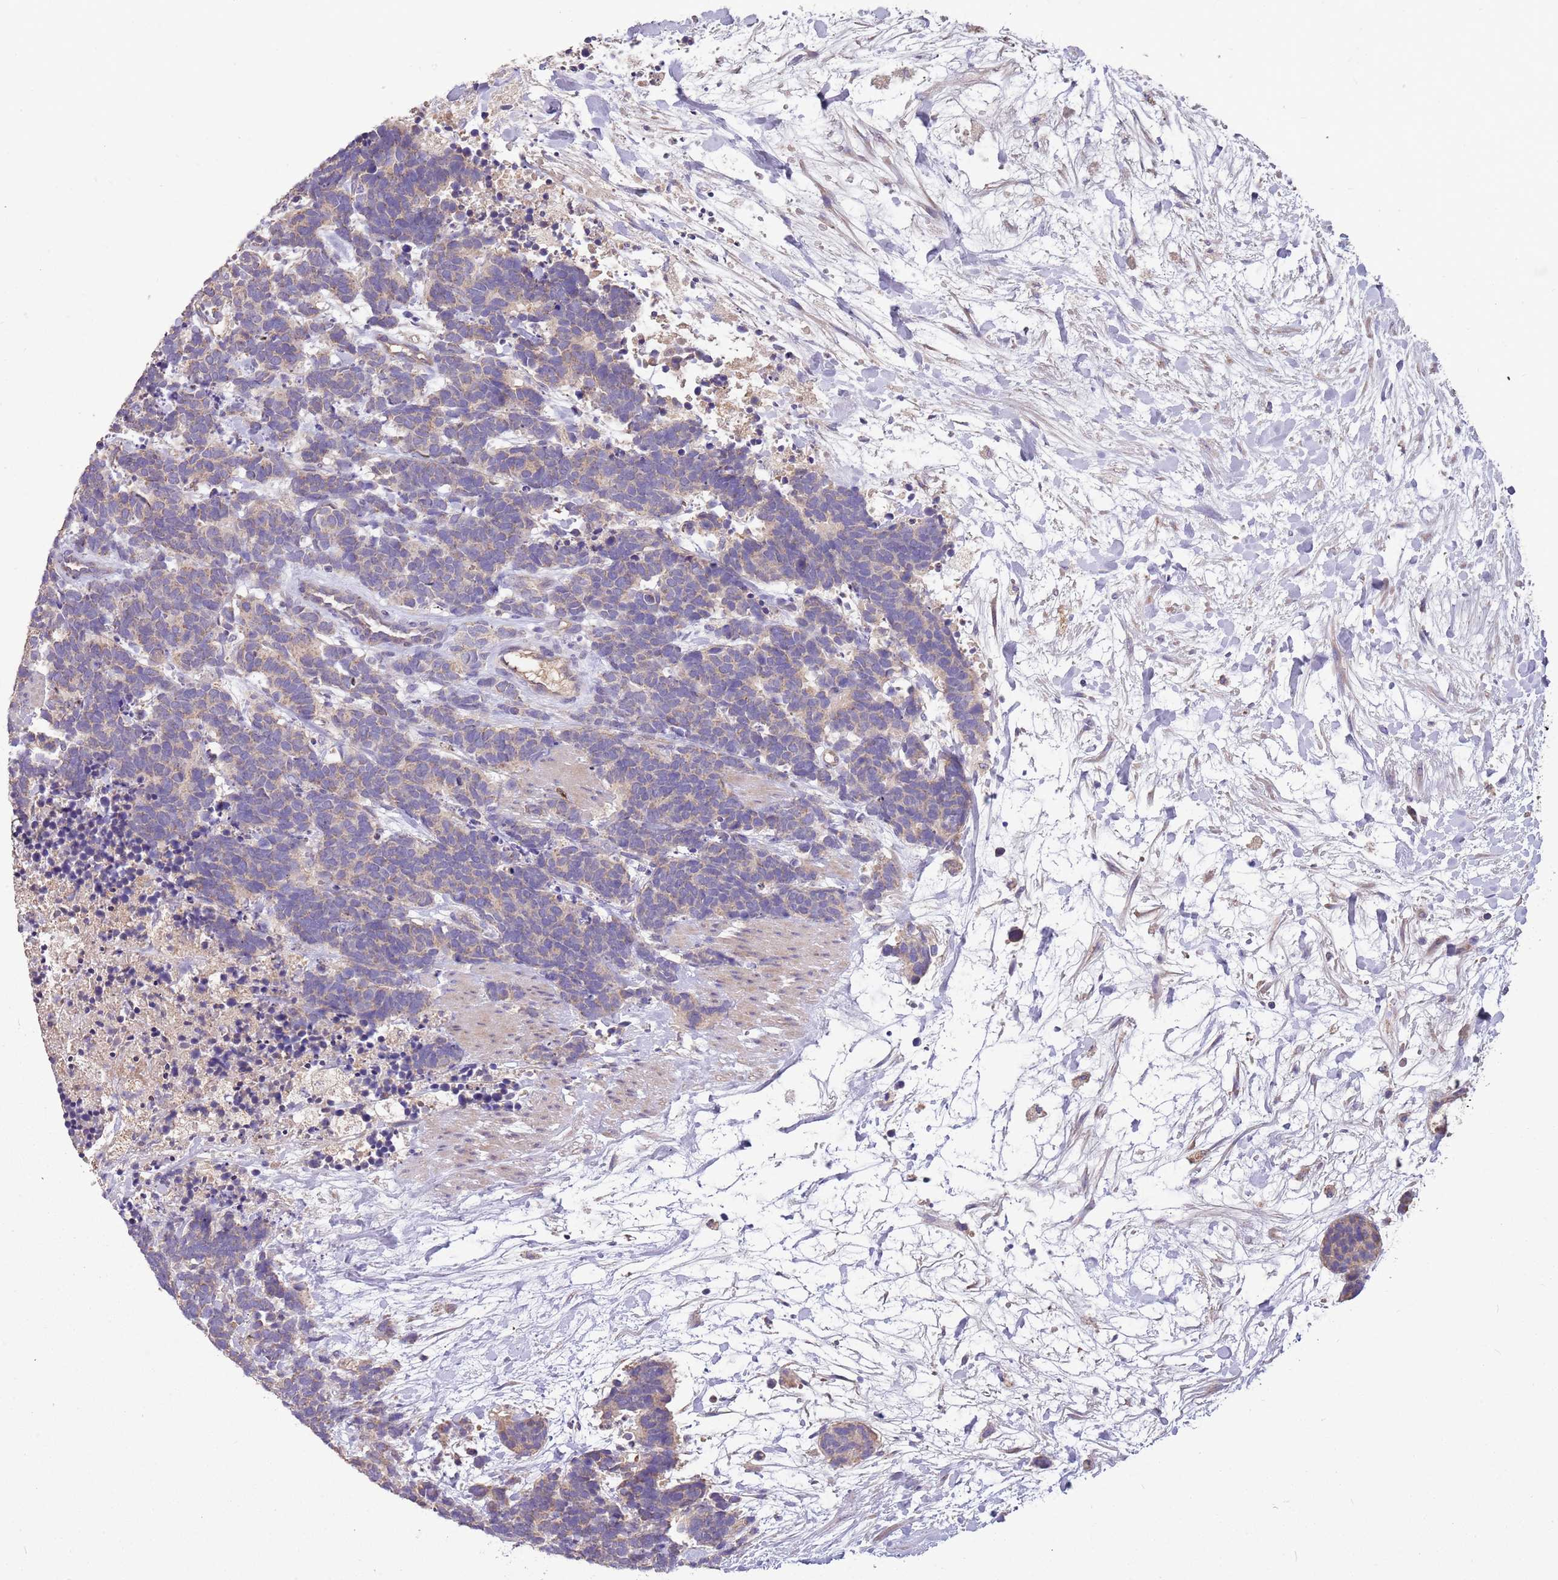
{"staining": {"intensity": "weak", "quantity": "<25%", "location": "cytoplasmic/membranous"}, "tissue": "carcinoid", "cell_type": "Tumor cells", "image_type": "cancer", "snomed": [{"axis": "morphology", "description": "Carcinoma, NOS"}, {"axis": "morphology", "description": "Carcinoid, malignant, NOS"}, {"axis": "topography", "description": "Prostate"}], "caption": "Human malignant carcinoid stained for a protein using IHC demonstrates no positivity in tumor cells.", "gene": "TRMO", "patient": {"sex": "male", "age": 57}}